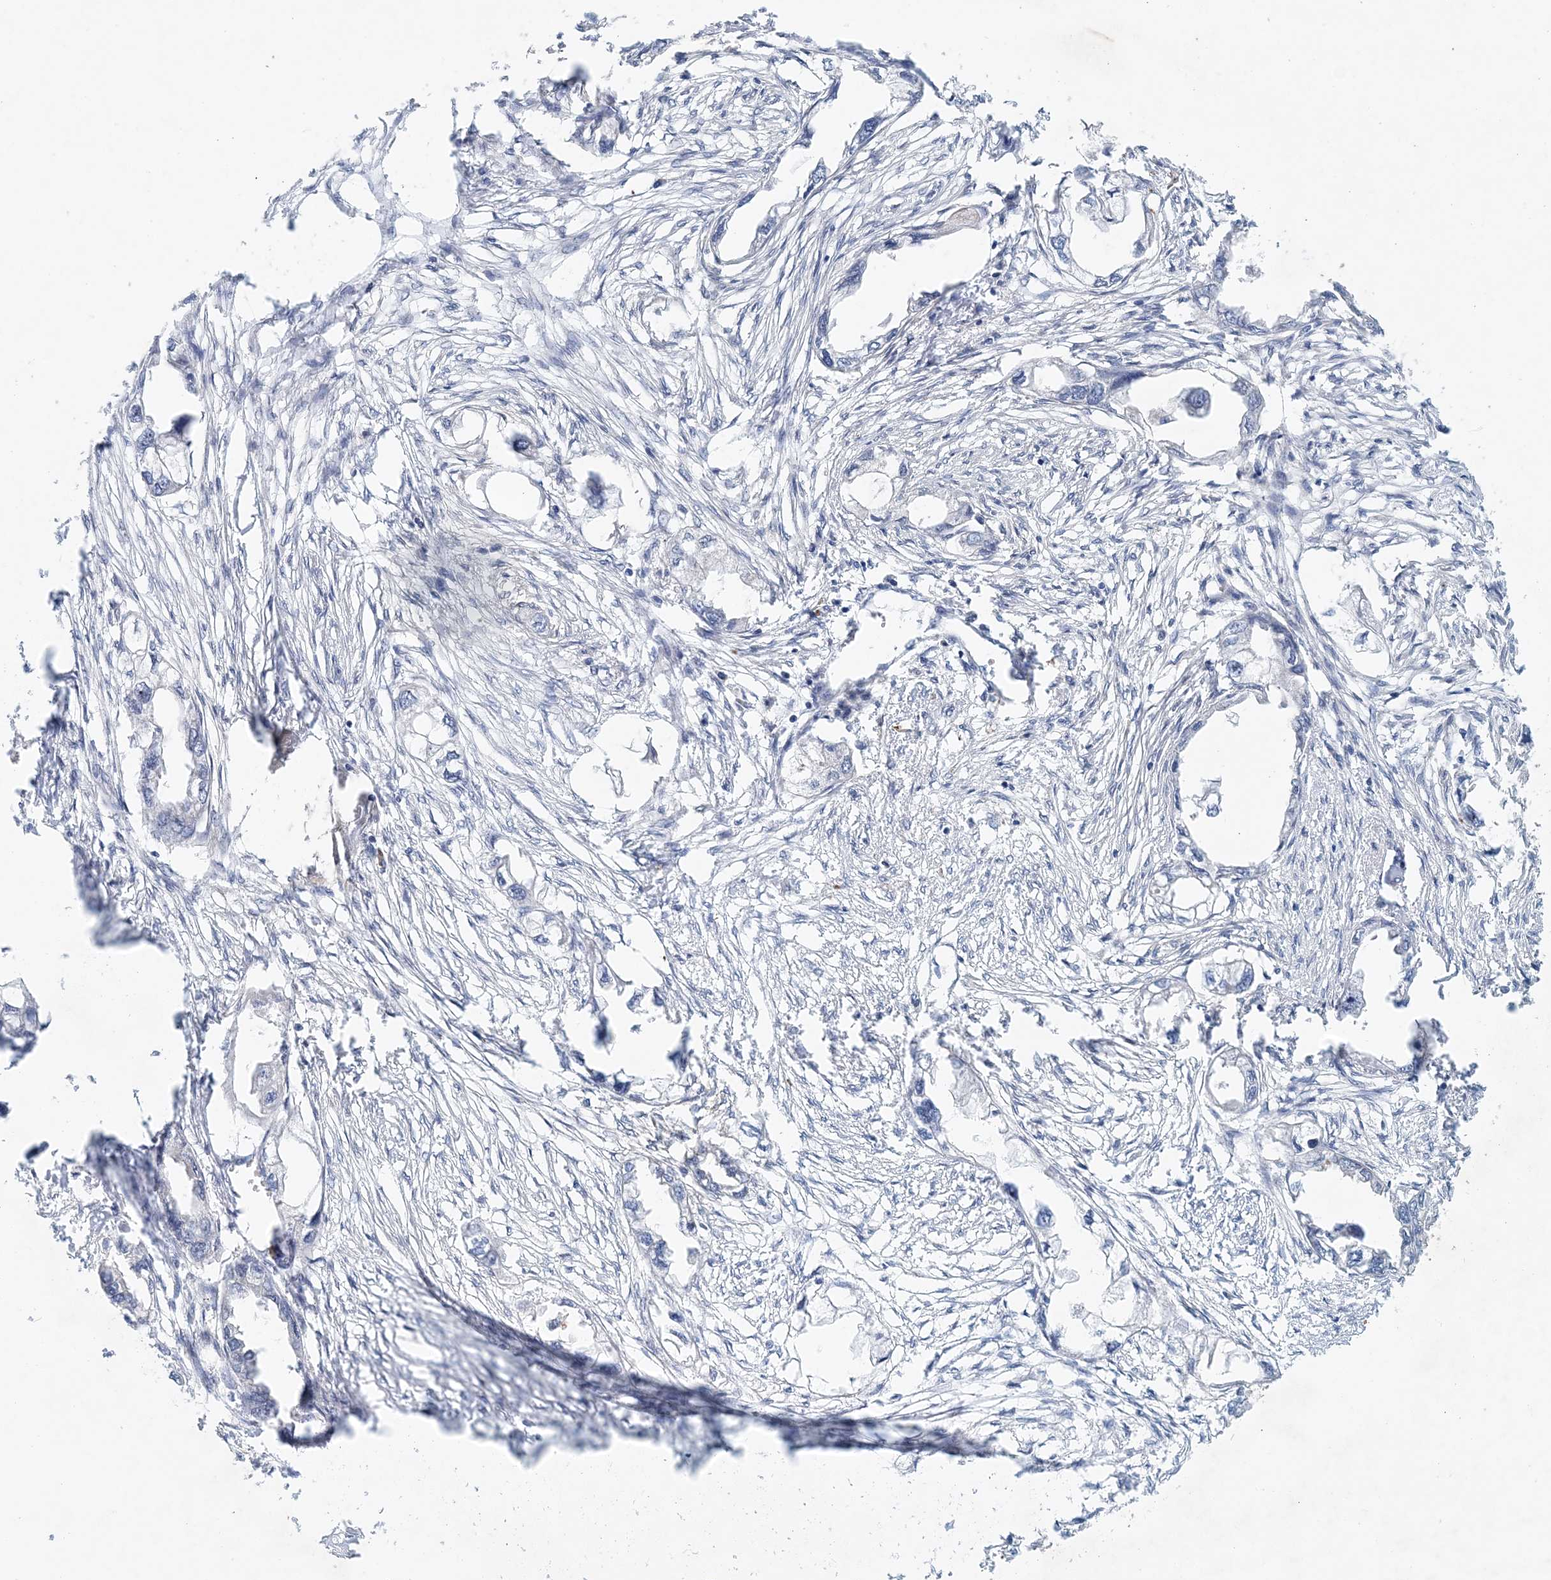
{"staining": {"intensity": "negative", "quantity": "none", "location": "none"}, "tissue": "endometrial cancer", "cell_type": "Tumor cells", "image_type": "cancer", "snomed": [{"axis": "morphology", "description": "Adenocarcinoma, NOS"}, {"axis": "morphology", "description": "Adenocarcinoma, metastatic, NOS"}, {"axis": "topography", "description": "Adipose tissue"}, {"axis": "topography", "description": "Endometrium"}], "caption": "Protein analysis of endometrial adenocarcinoma shows no significant staining in tumor cells.", "gene": "PFN2", "patient": {"sex": "female", "age": 67}}